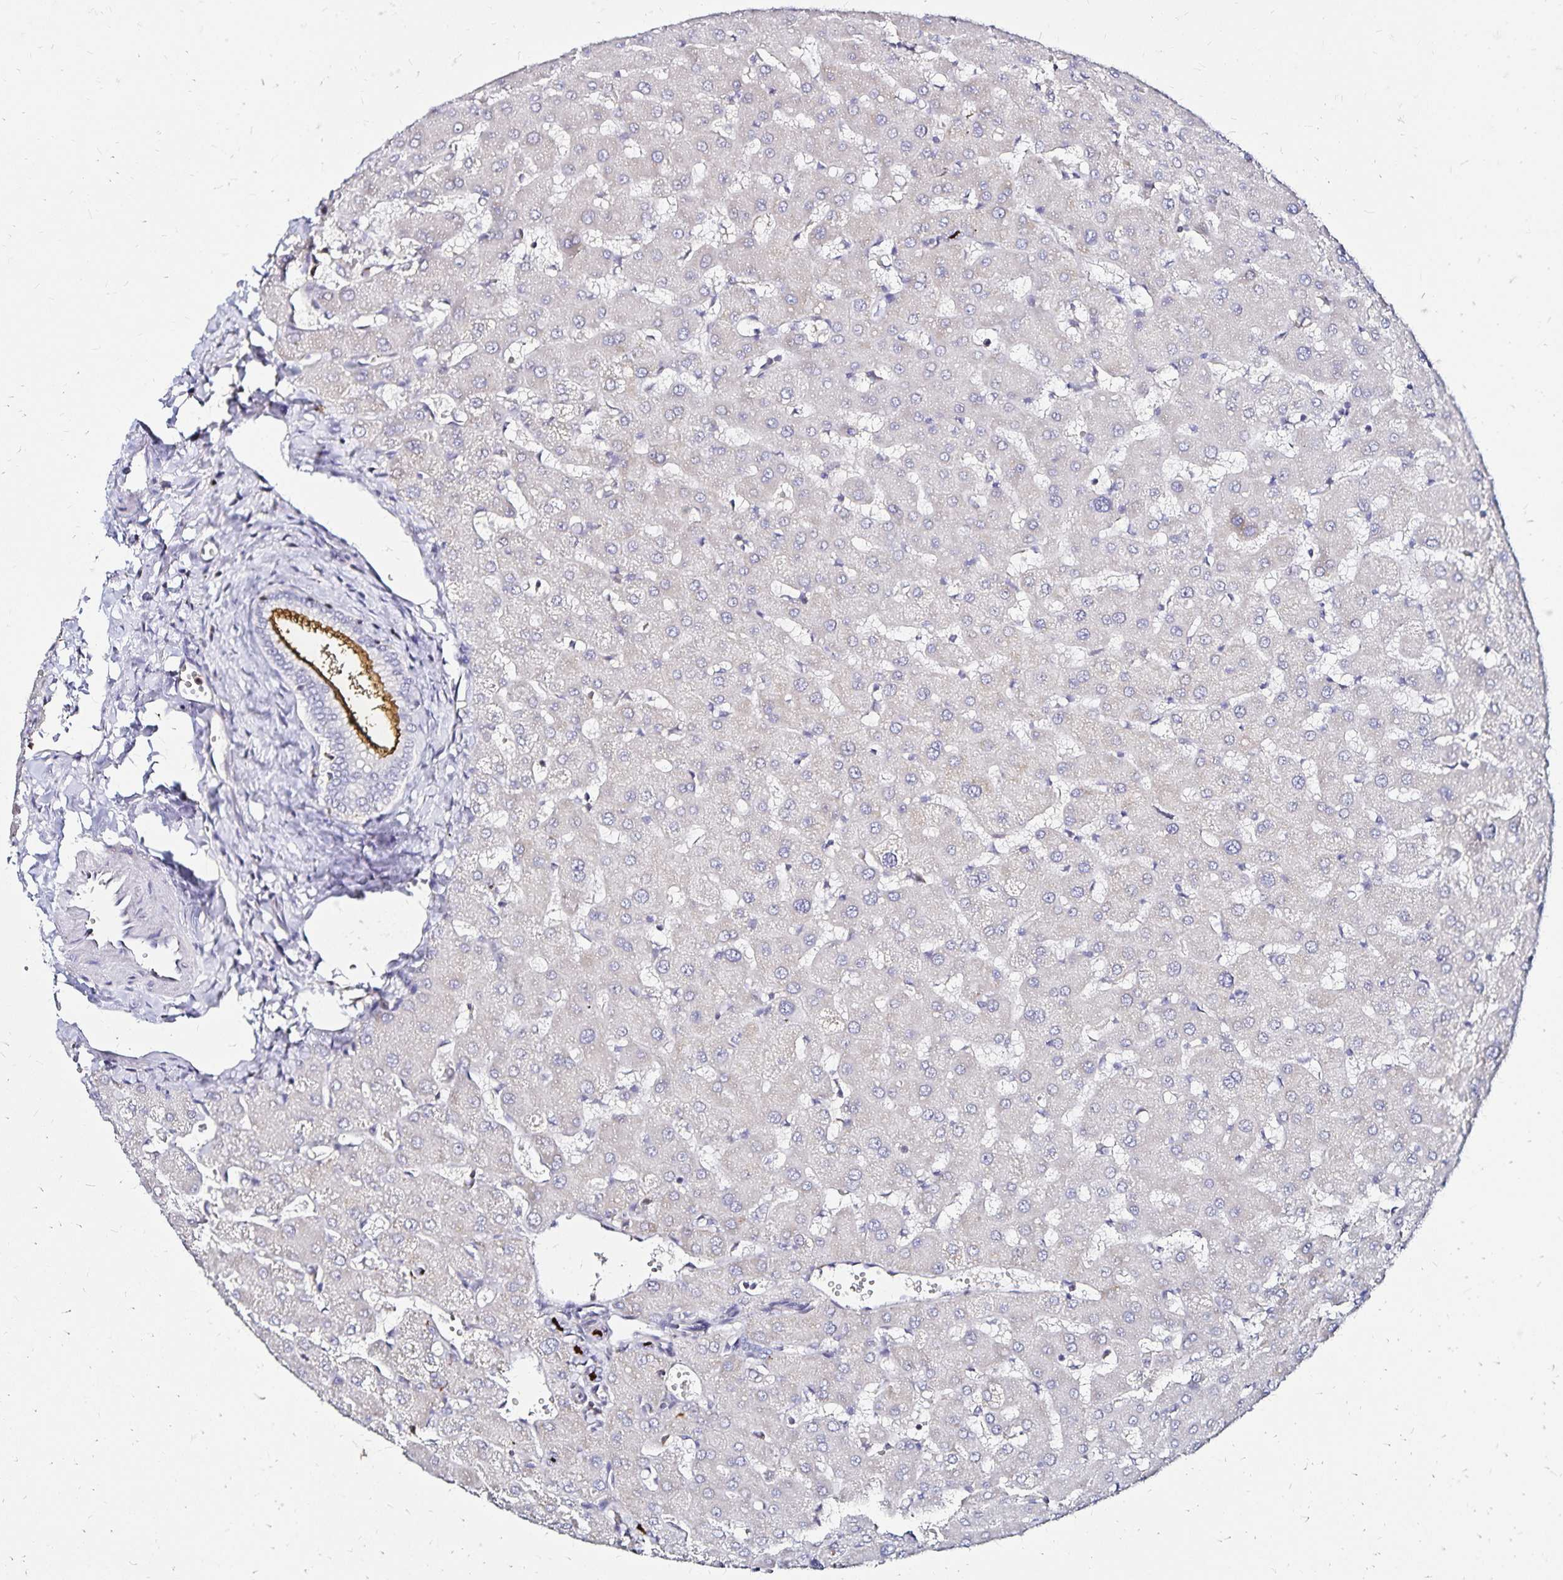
{"staining": {"intensity": "moderate", "quantity": "25%-75%", "location": "cytoplasmic/membranous"}, "tissue": "liver", "cell_type": "Cholangiocytes", "image_type": "normal", "snomed": [{"axis": "morphology", "description": "Normal tissue, NOS"}, {"axis": "topography", "description": "Liver"}], "caption": "Immunohistochemical staining of unremarkable human liver reveals 25%-75% levels of moderate cytoplasmic/membranous protein staining in approximately 25%-75% of cholangiocytes.", "gene": "SLC5A1", "patient": {"sex": "female", "age": 63}}